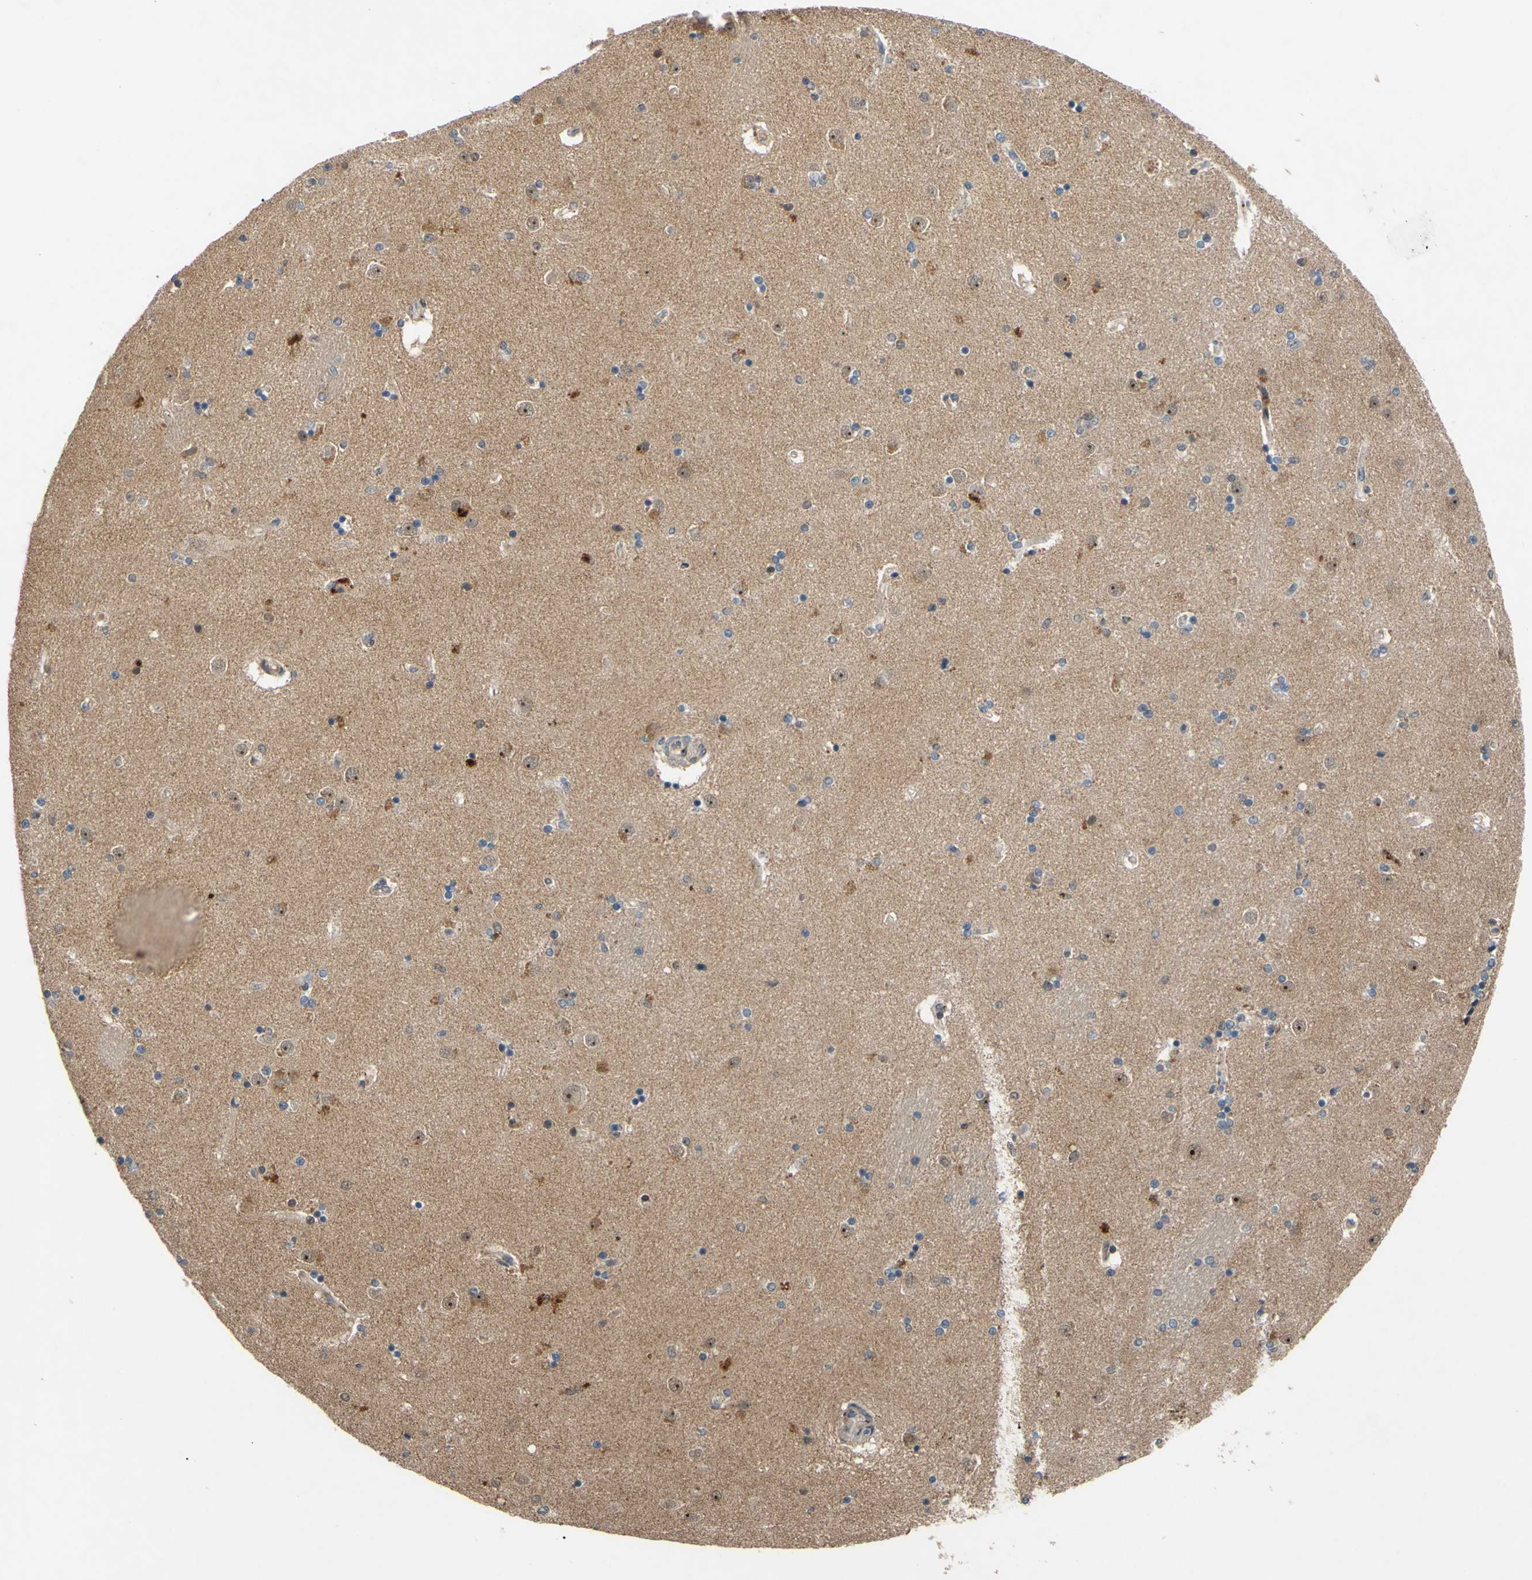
{"staining": {"intensity": "weak", "quantity": "<25%", "location": "cytoplasmic/membranous"}, "tissue": "caudate", "cell_type": "Glial cells", "image_type": "normal", "snomed": [{"axis": "morphology", "description": "Normal tissue, NOS"}, {"axis": "topography", "description": "Lateral ventricle wall"}], "caption": "Glial cells are negative for protein expression in normal human caudate. (DAB (3,3'-diaminobenzidine) immunohistochemistry visualized using brightfield microscopy, high magnification).", "gene": "ALK", "patient": {"sex": "female", "age": 54}}